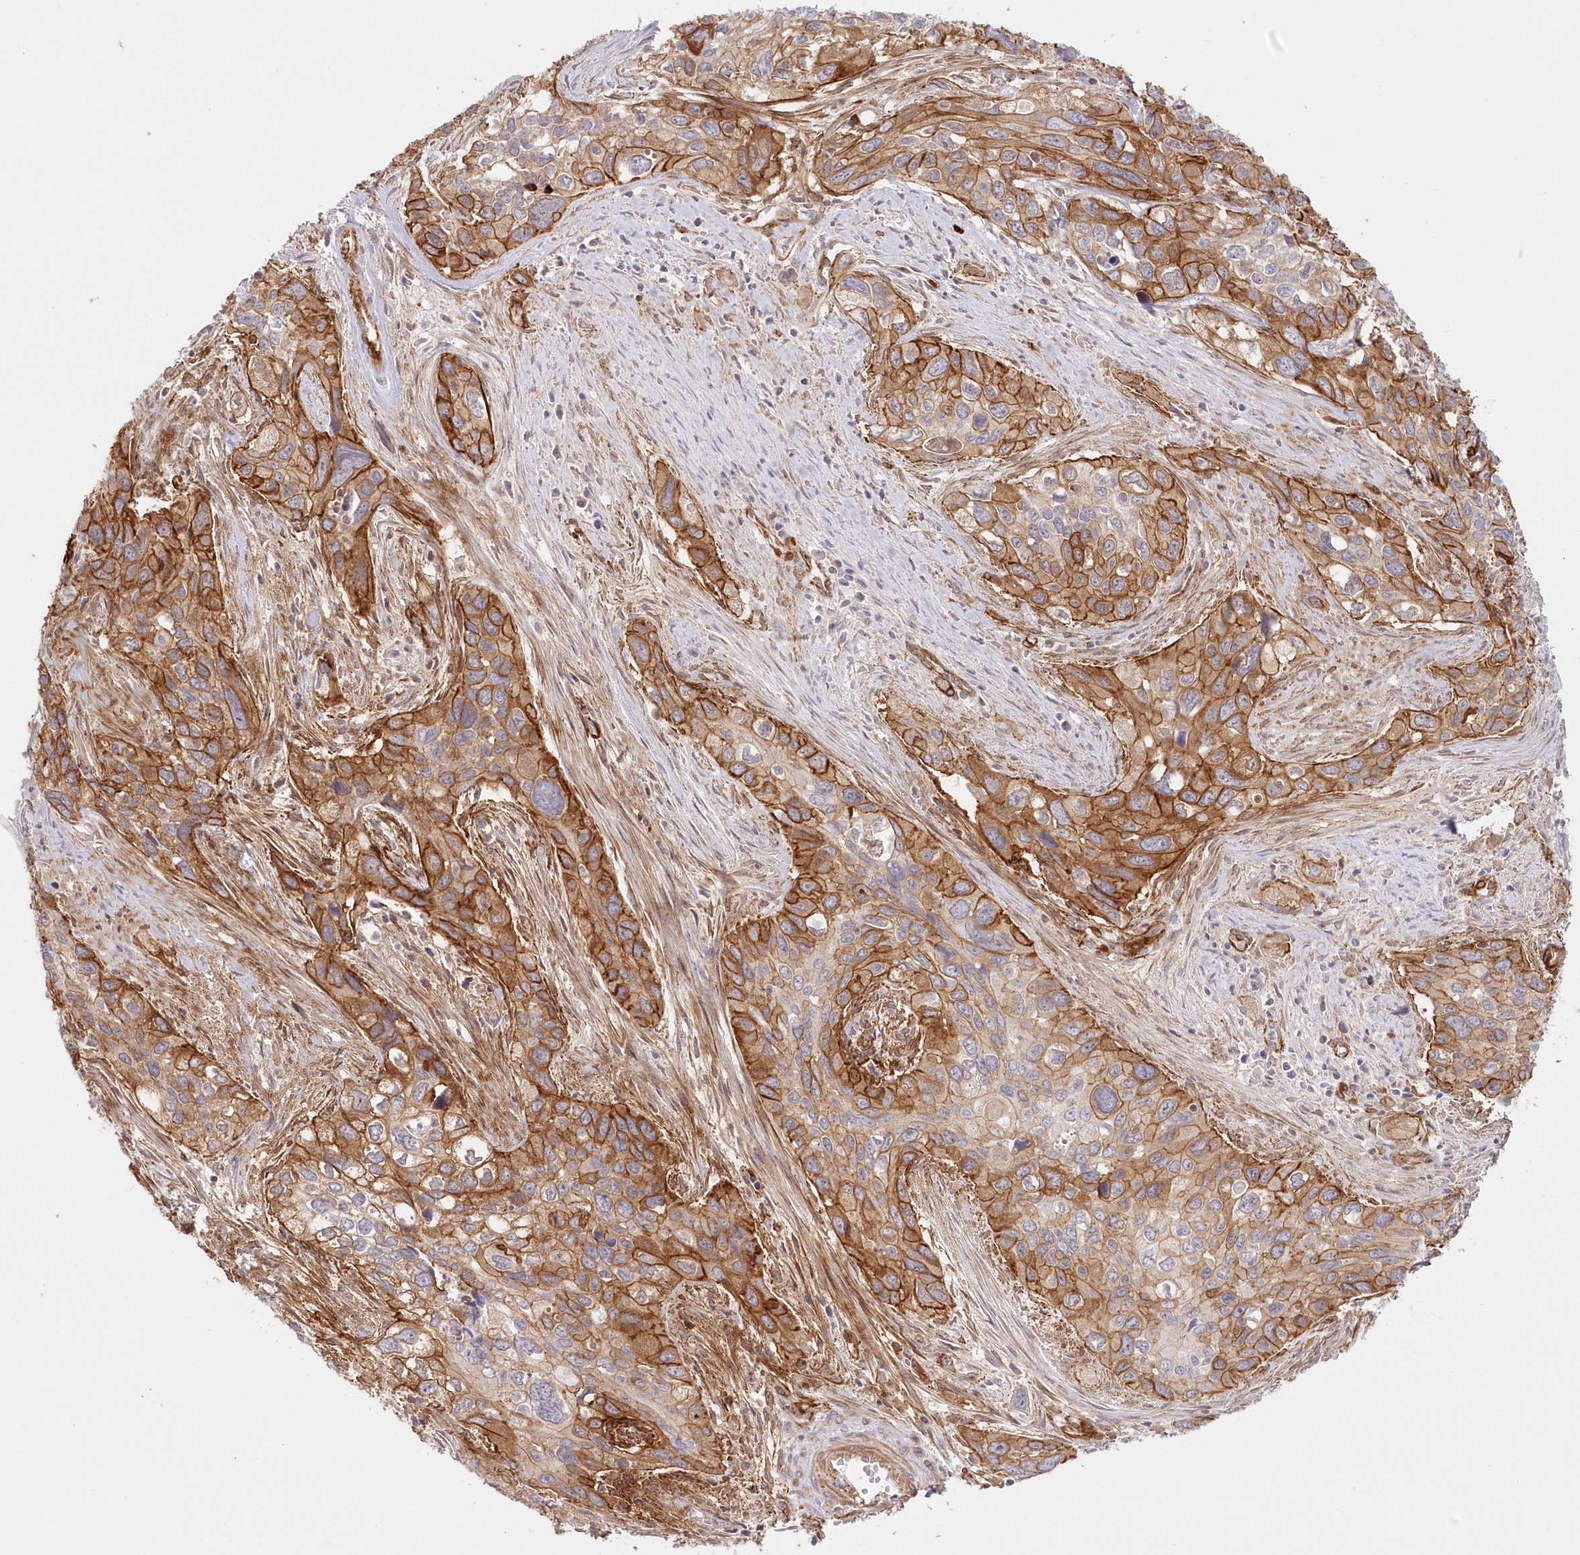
{"staining": {"intensity": "strong", "quantity": "25%-75%", "location": "cytoplasmic/membranous"}, "tissue": "cervical cancer", "cell_type": "Tumor cells", "image_type": "cancer", "snomed": [{"axis": "morphology", "description": "Squamous cell carcinoma, NOS"}, {"axis": "topography", "description": "Cervix"}], "caption": "Immunohistochemical staining of cervical squamous cell carcinoma demonstrates high levels of strong cytoplasmic/membranous expression in approximately 25%-75% of tumor cells.", "gene": "AFAP1L2", "patient": {"sex": "female", "age": 55}}